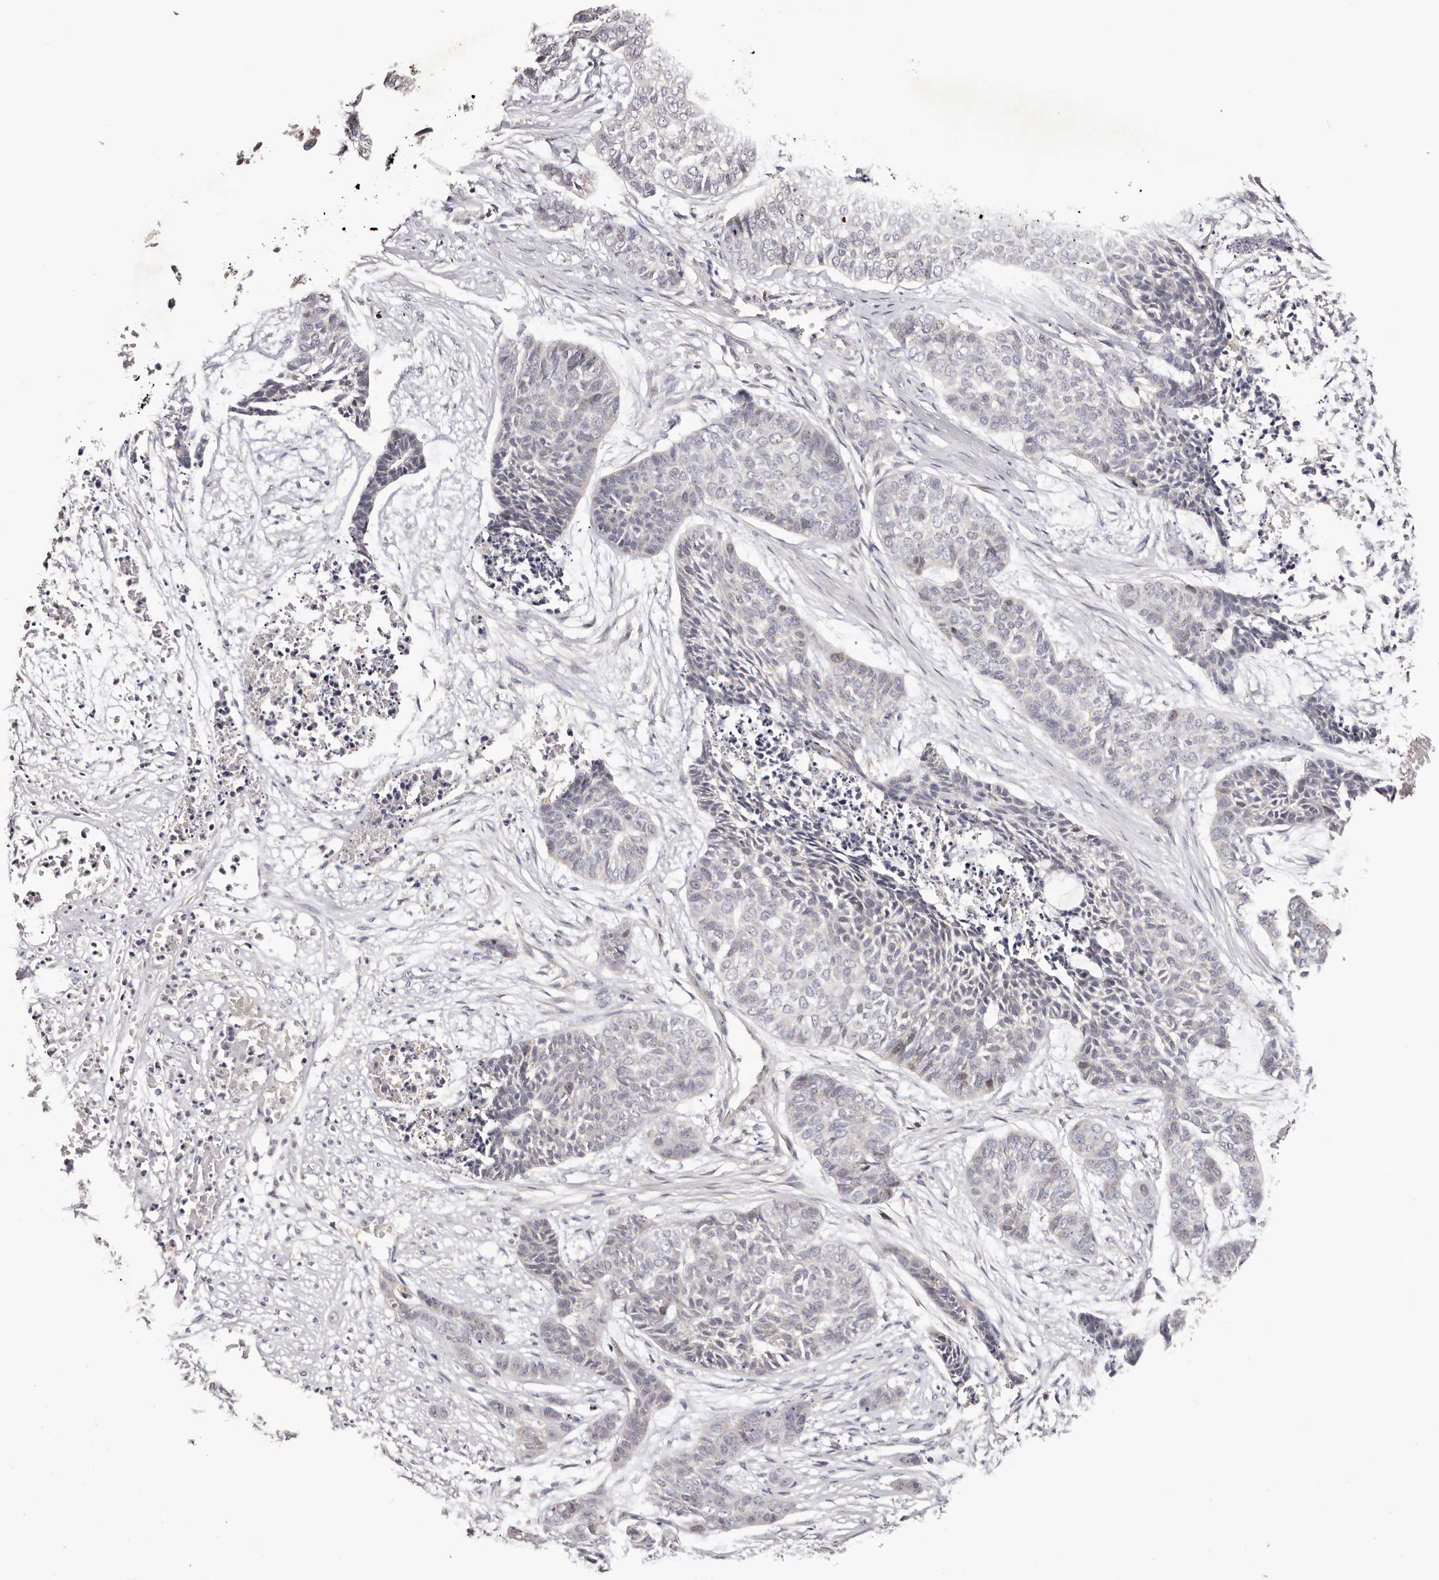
{"staining": {"intensity": "negative", "quantity": "none", "location": "none"}, "tissue": "skin cancer", "cell_type": "Tumor cells", "image_type": "cancer", "snomed": [{"axis": "morphology", "description": "Basal cell carcinoma"}, {"axis": "topography", "description": "Skin"}], "caption": "Tumor cells are negative for brown protein staining in skin cancer.", "gene": "CCDC190", "patient": {"sex": "female", "age": 64}}